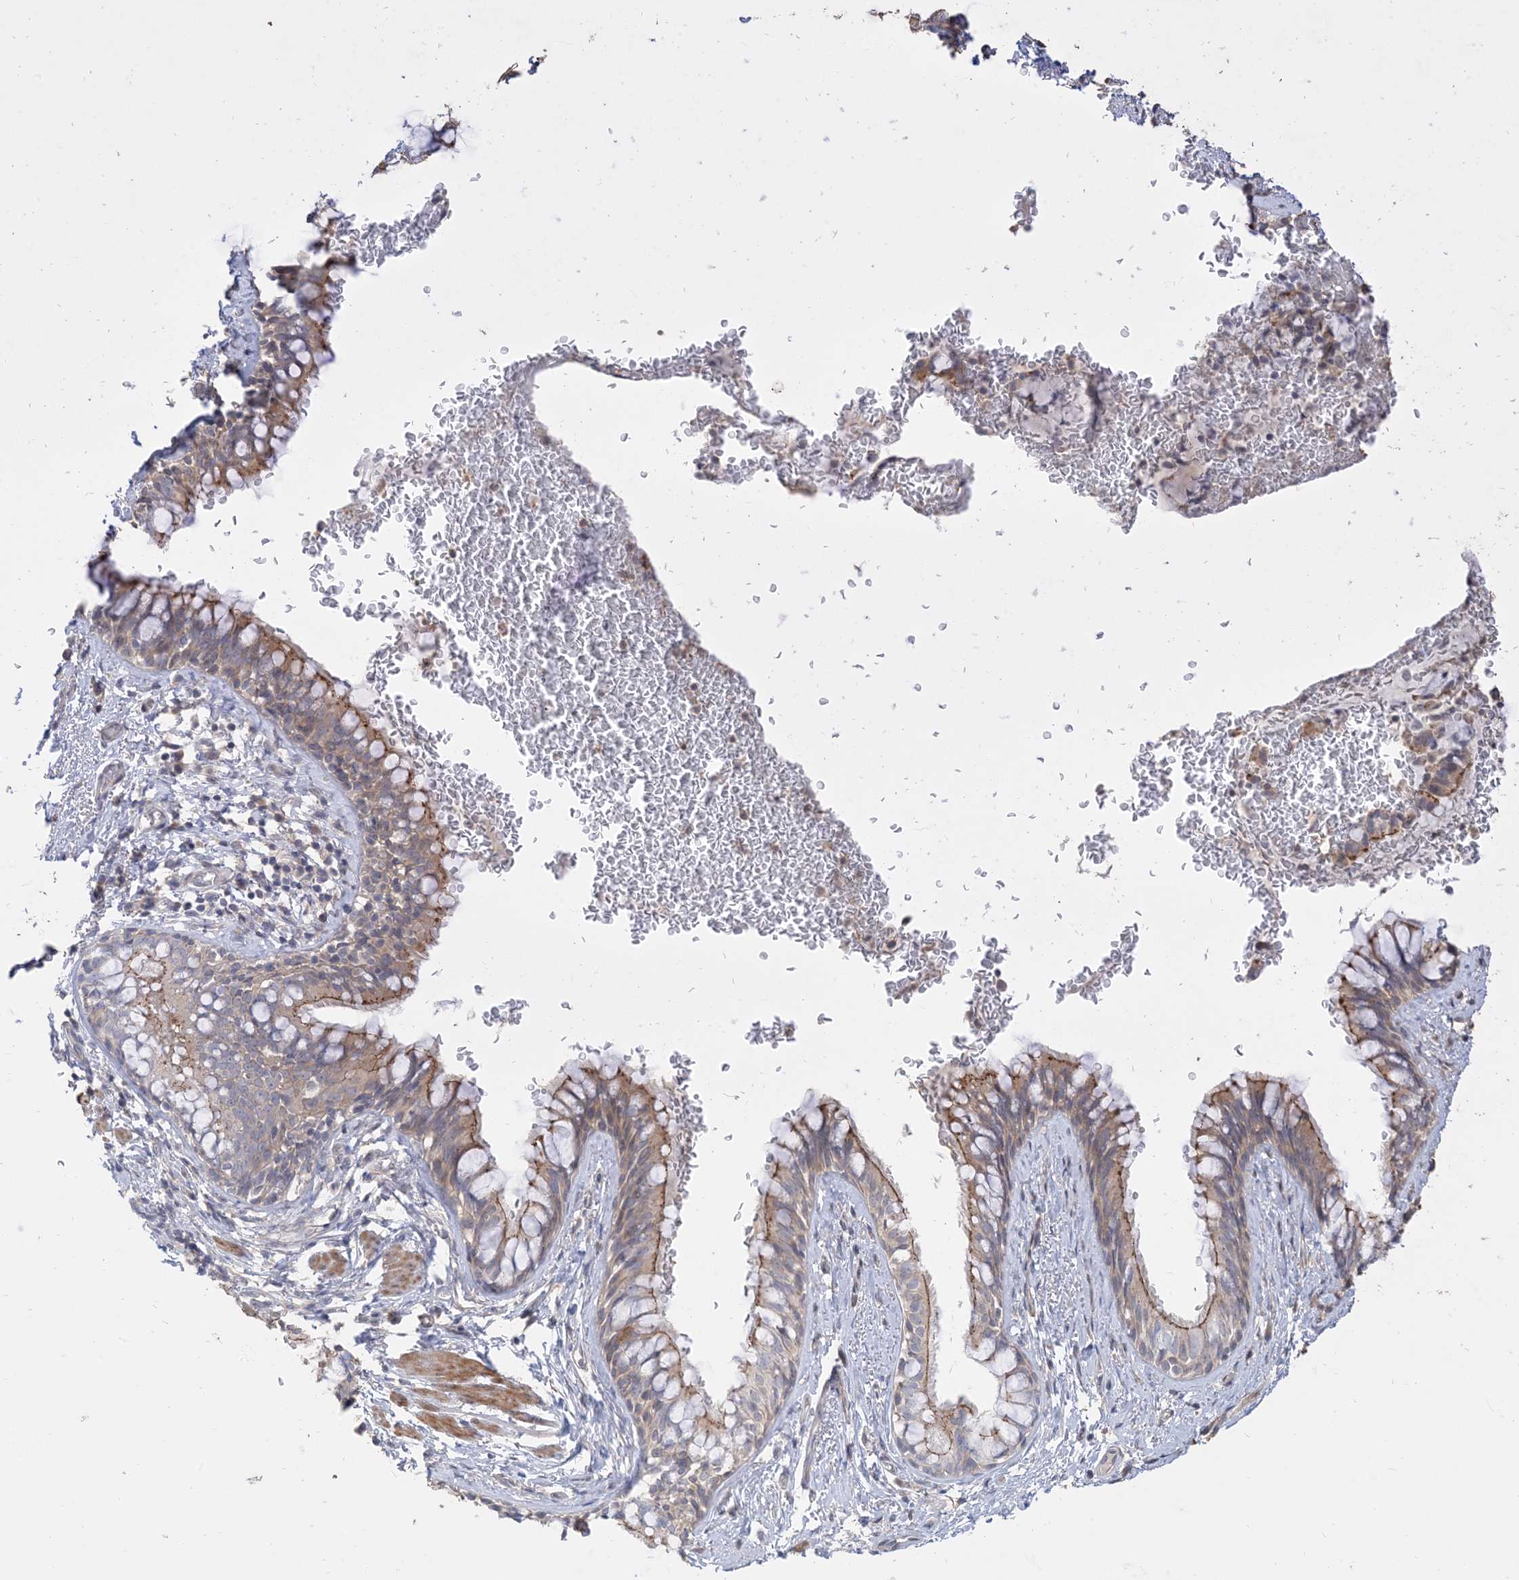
{"staining": {"intensity": "moderate", "quantity": "25%-75%", "location": "cytoplasmic/membranous"}, "tissue": "bronchus", "cell_type": "Respiratory epithelial cells", "image_type": "normal", "snomed": [{"axis": "morphology", "description": "Normal tissue, NOS"}, {"axis": "topography", "description": "Cartilage tissue"}, {"axis": "topography", "description": "Bronchus"}], "caption": "Protein expression analysis of unremarkable bronchus displays moderate cytoplasmic/membranous expression in about 25%-75% of respiratory epithelial cells.", "gene": "RNF175", "patient": {"sex": "female", "age": 36}}